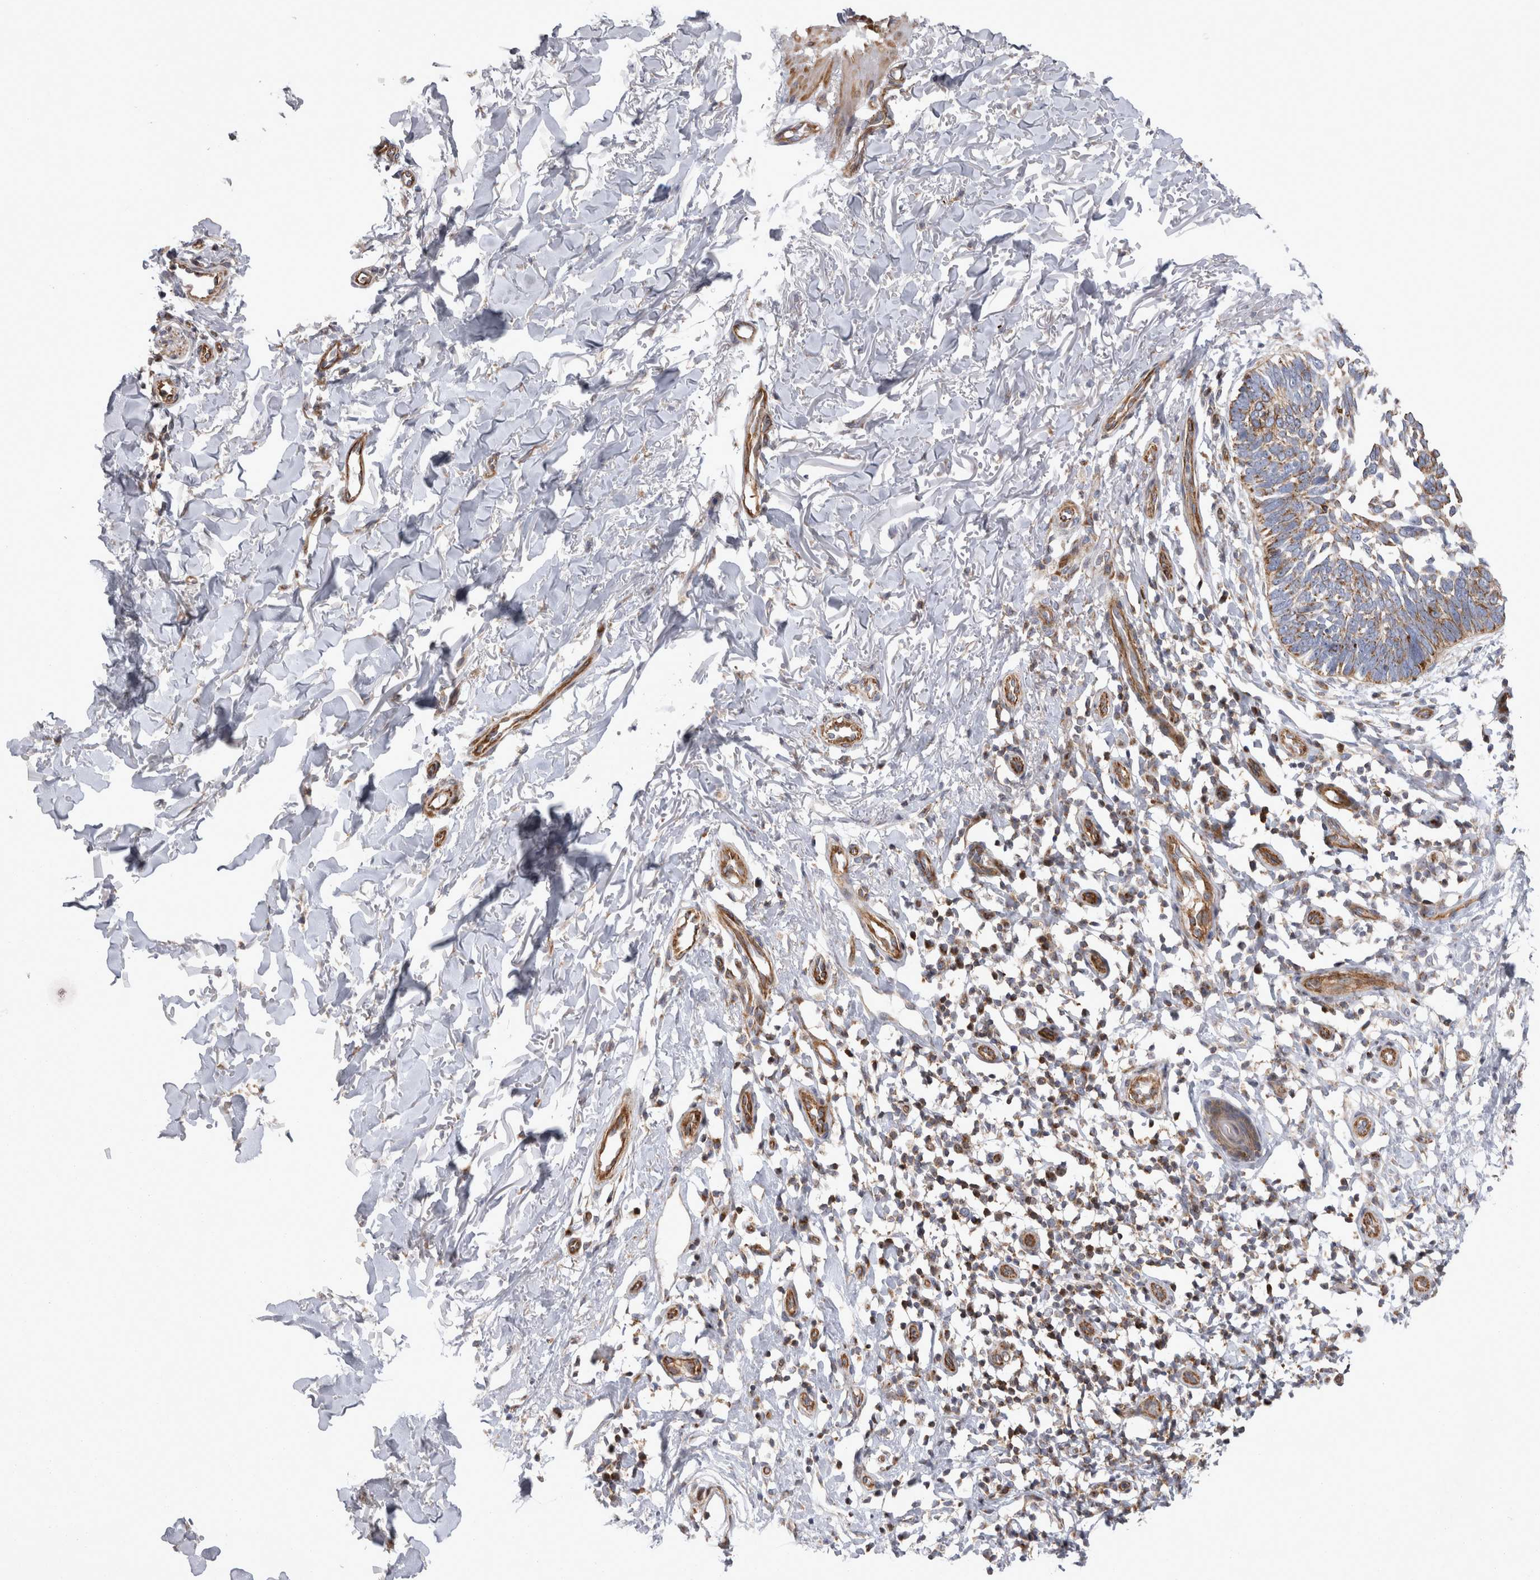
{"staining": {"intensity": "moderate", "quantity": ">75%", "location": "cytoplasmic/membranous"}, "tissue": "skin cancer", "cell_type": "Tumor cells", "image_type": "cancer", "snomed": [{"axis": "morphology", "description": "Normal tissue, NOS"}, {"axis": "morphology", "description": "Basal cell carcinoma"}, {"axis": "topography", "description": "Skin"}], "caption": "An immunohistochemistry (IHC) photomicrograph of tumor tissue is shown. Protein staining in brown highlights moderate cytoplasmic/membranous positivity in skin cancer (basal cell carcinoma) within tumor cells.", "gene": "TSPOAP1", "patient": {"sex": "male", "age": 77}}